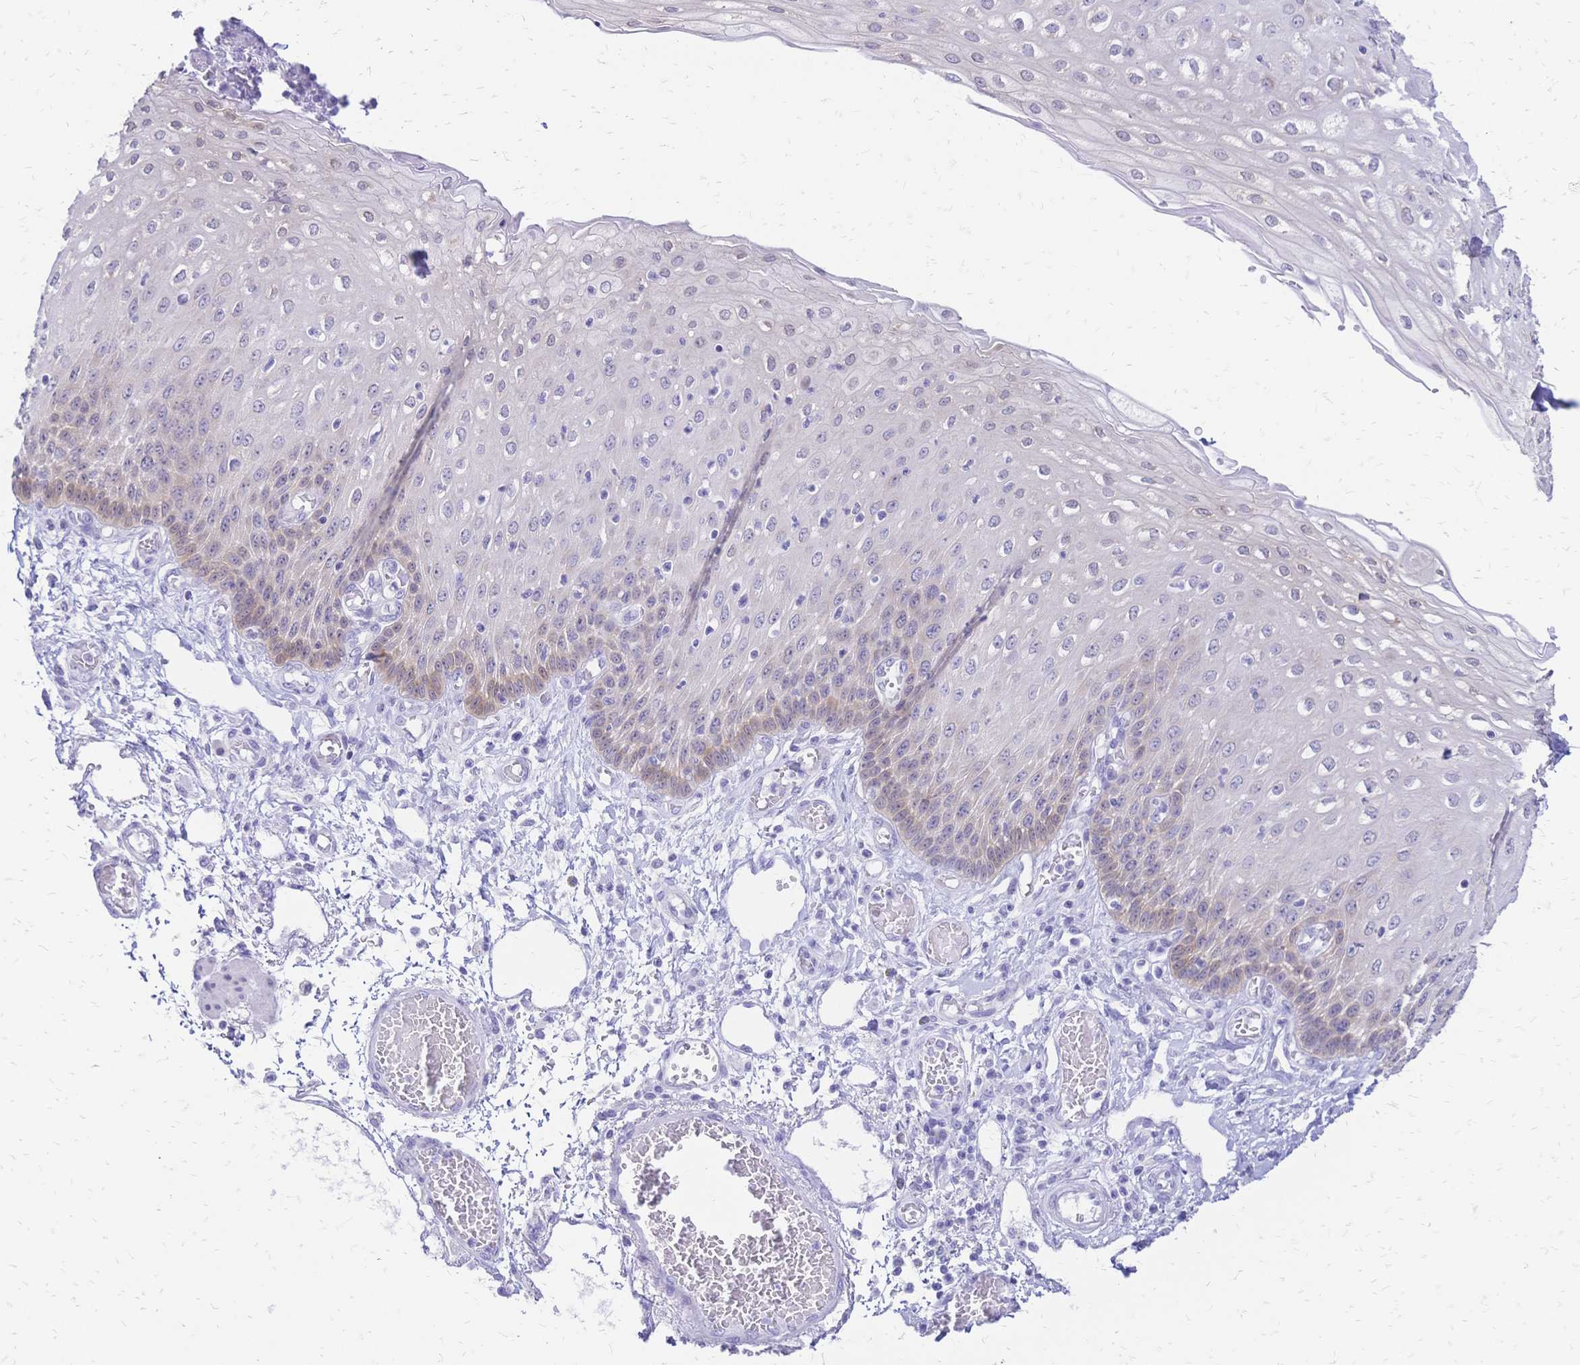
{"staining": {"intensity": "weak", "quantity": "<25%", "location": "cytoplasmic/membranous"}, "tissue": "esophagus", "cell_type": "Squamous epithelial cells", "image_type": "normal", "snomed": [{"axis": "morphology", "description": "Normal tissue, NOS"}, {"axis": "morphology", "description": "Adenocarcinoma, NOS"}, {"axis": "topography", "description": "Esophagus"}], "caption": "This is an immunohistochemistry histopathology image of unremarkable human esophagus. There is no staining in squamous epithelial cells.", "gene": "GRB7", "patient": {"sex": "male", "age": 81}}